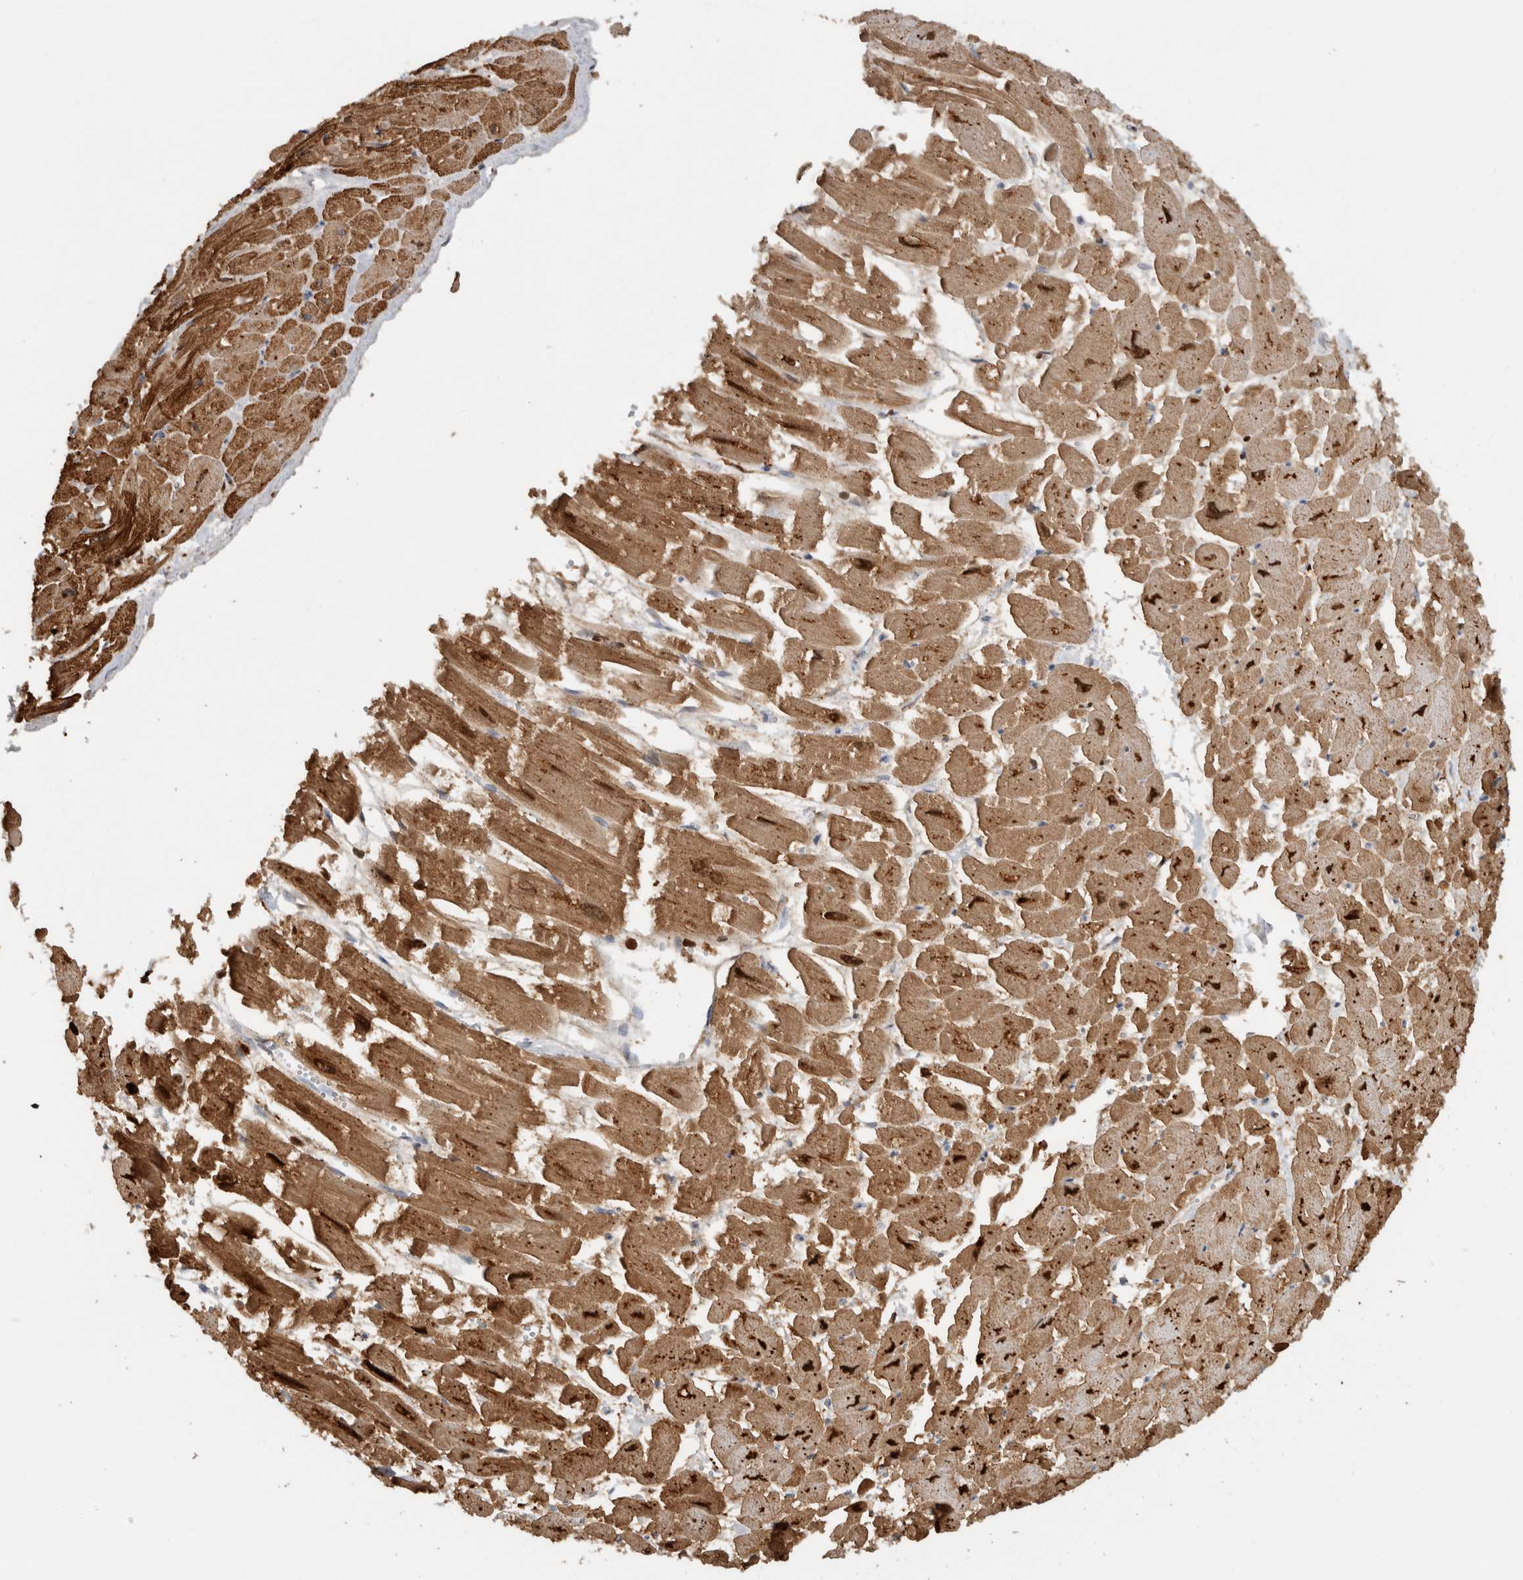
{"staining": {"intensity": "strong", "quantity": ">75%", "location": "cytoplasmic/membranous"}, "tissue": "heart muscle", "cell_type": "Cardiomyocytes", "image_type": "normal", "snomed": [{"axis": "morphology", "description": "Normal tissue, NOS"}, {"axis": "topography", "description": "Heart"}], "caption": "Human heart muscle stained with a brown dye demonstrates strong cytoplasmic/membranous positive staining in approximately >75% of cardiomyocytes.", "gene": "RAB18", "patient": {"sex": "male", "age": 54}}